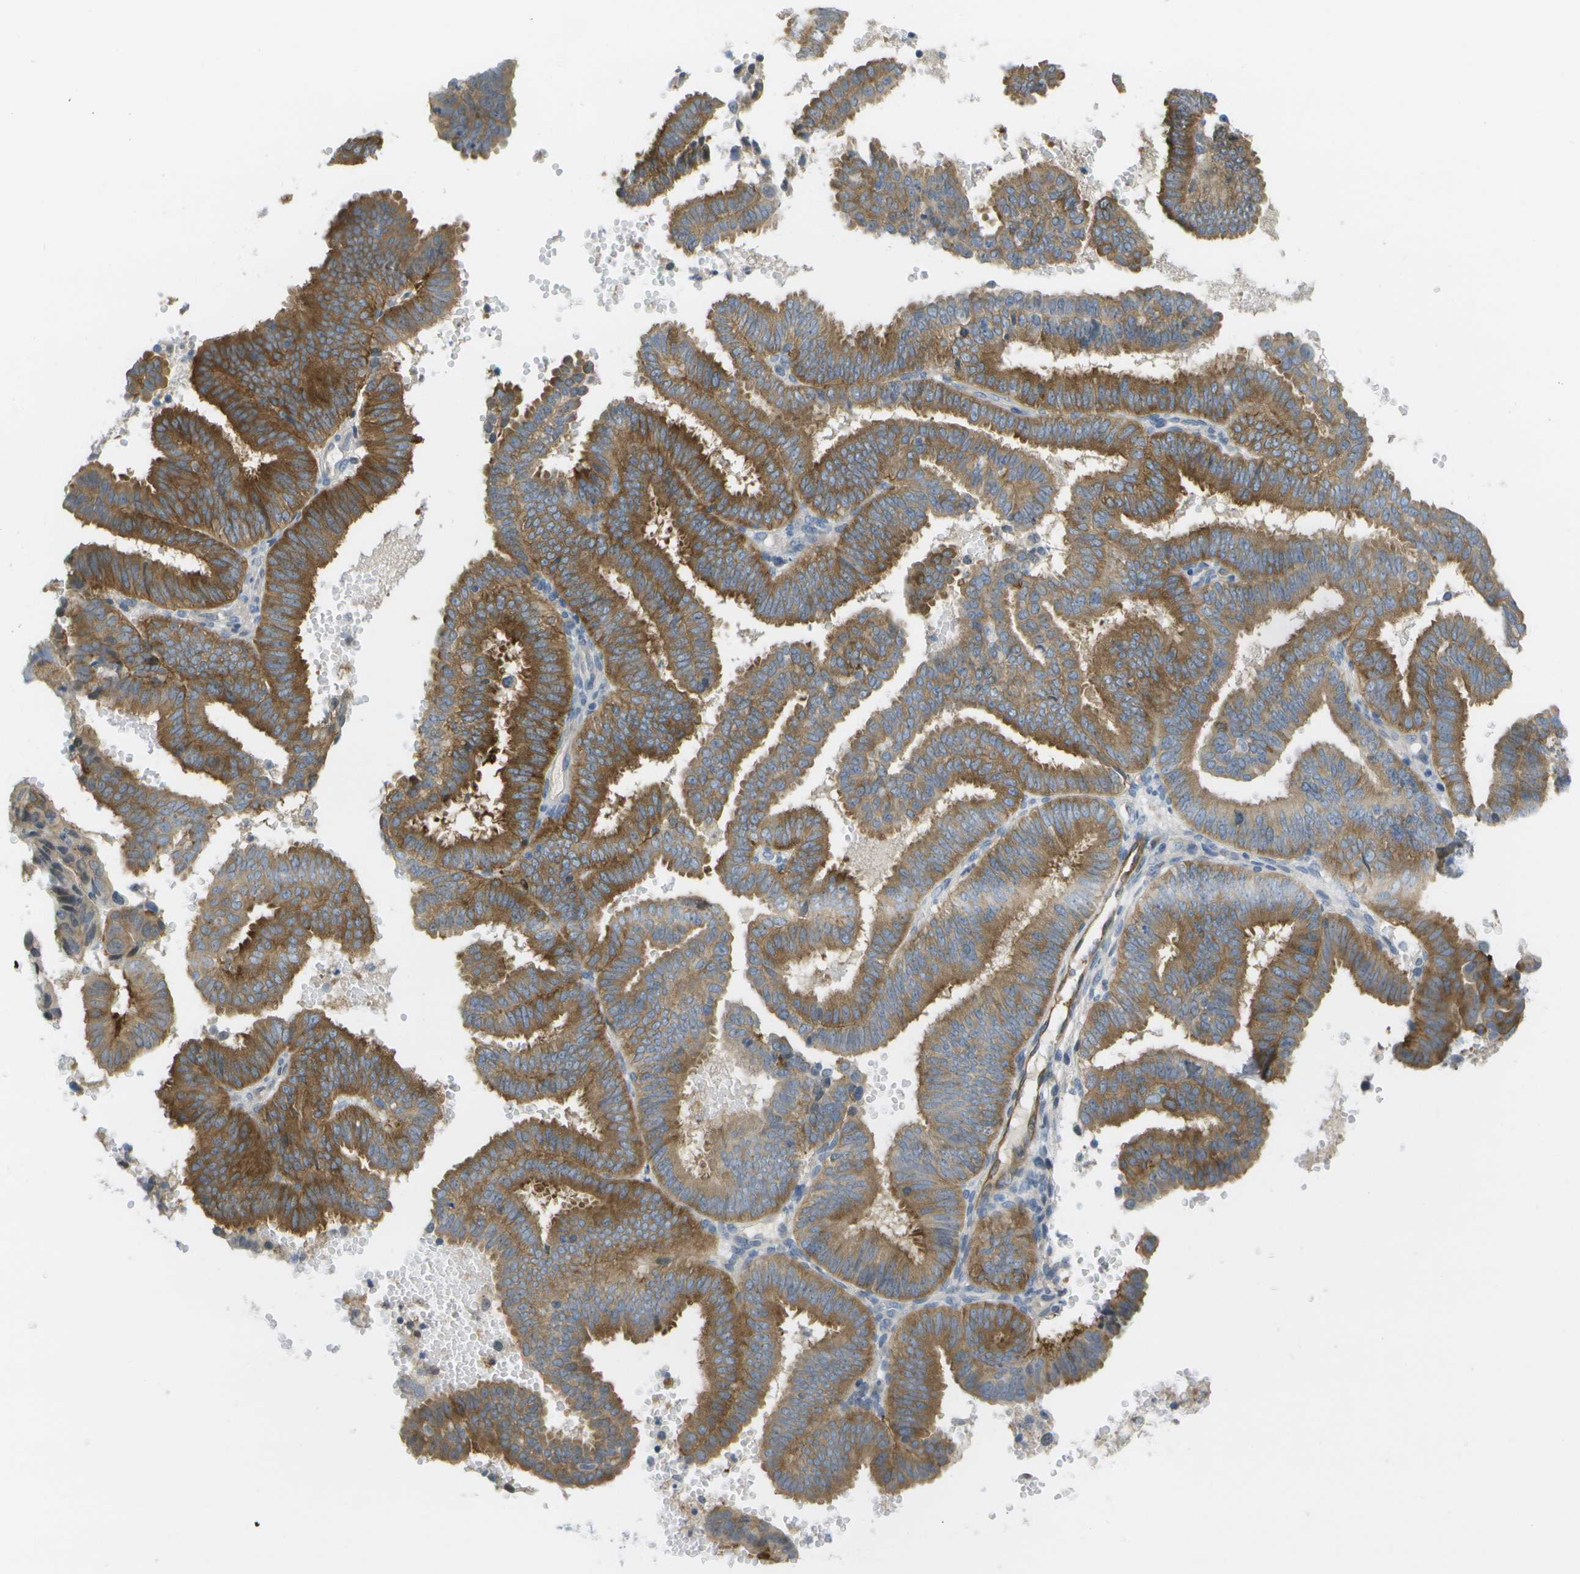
{"staining": {"intensity": "moderate", "quantity": ">75%", "location": "cytoplasmic/membranous"}, "tissue": "endometrial cancer", "cell_type": "Tumor cells", "image_type": "cancer", "snomed": [{"axis": "morphology", "description": "Adenocarcinoma, NOS"}, {"axis": "topography", "description": "Endometrium"}], "caption": "Tumor cells demonstrate medium levels of moderate cytoplasmic/membranous expression in approximately >75% of cells in endometrial adenocarcinoma.", "gene": "MARCHF8", "patient": {"sex": "female", "age": 58}}